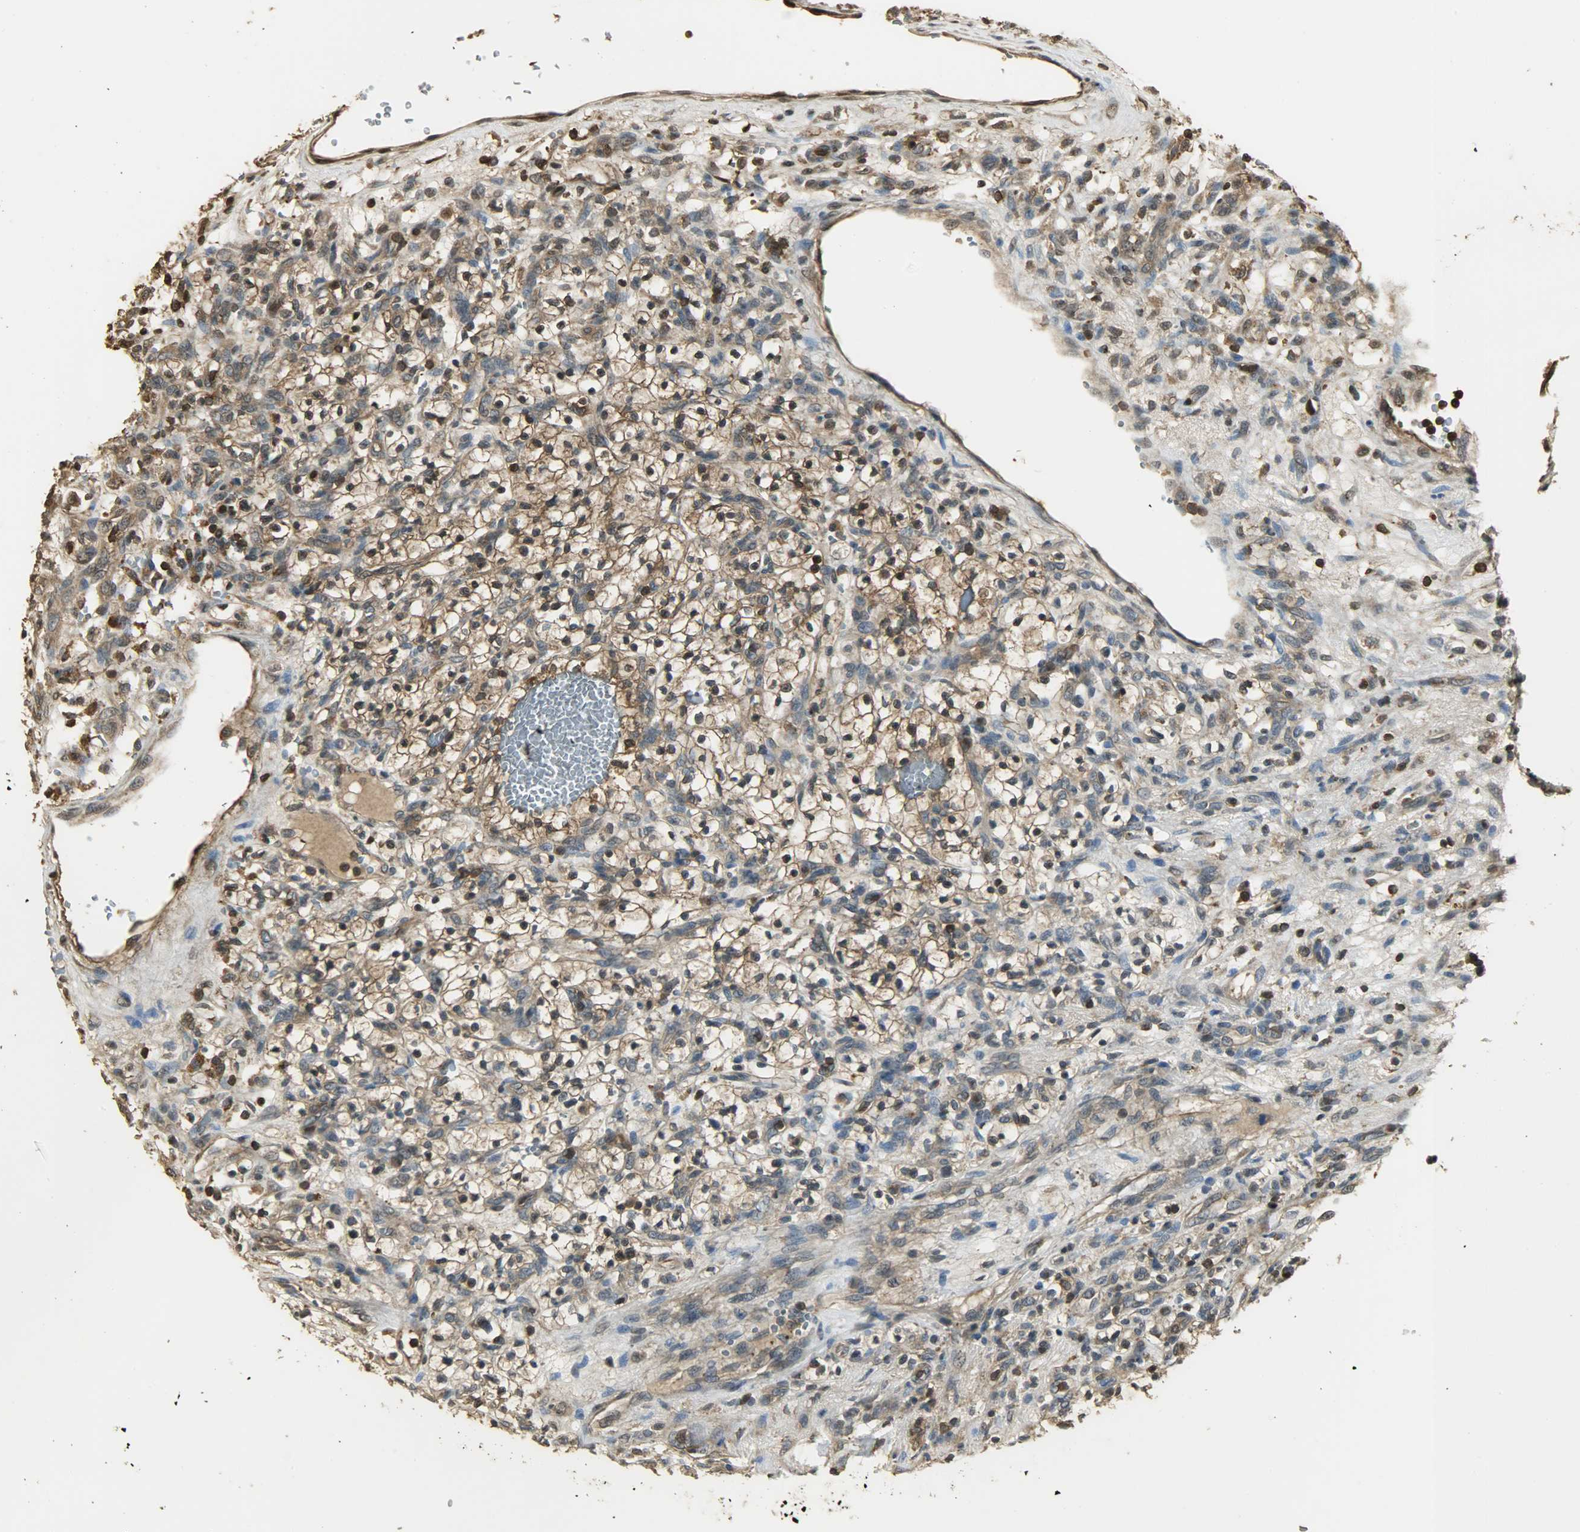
{"staining": {"intensity": "strong", "quantity": ">75%", "location": "cytoplasmic/membranous,nuclear"}, "tissue": "renal cancer", "cell_type": "Tumor cells", "image_type": "cancer", "snomed": [{"axis": "morphology", "description": "Adenocarcinoma, NOS"}, {"axis": "topography", "description": "Kidney"}], "caption": "Renal cancer (adenocarcinoma) stained with DAB immunohistochemistry exhibits high levels of strong cytoplasmic/membranous and nuclear positivity in about >75% of tumor cells. The protein of interest is stained brown, and the nuclei are stained in blue (DAB (3,3'-diaminobenzidine) IHC with brightfield microscopy, high magnification).", "gene": "YWHAZ", "patient": {"sex": "female", "age": 57}}